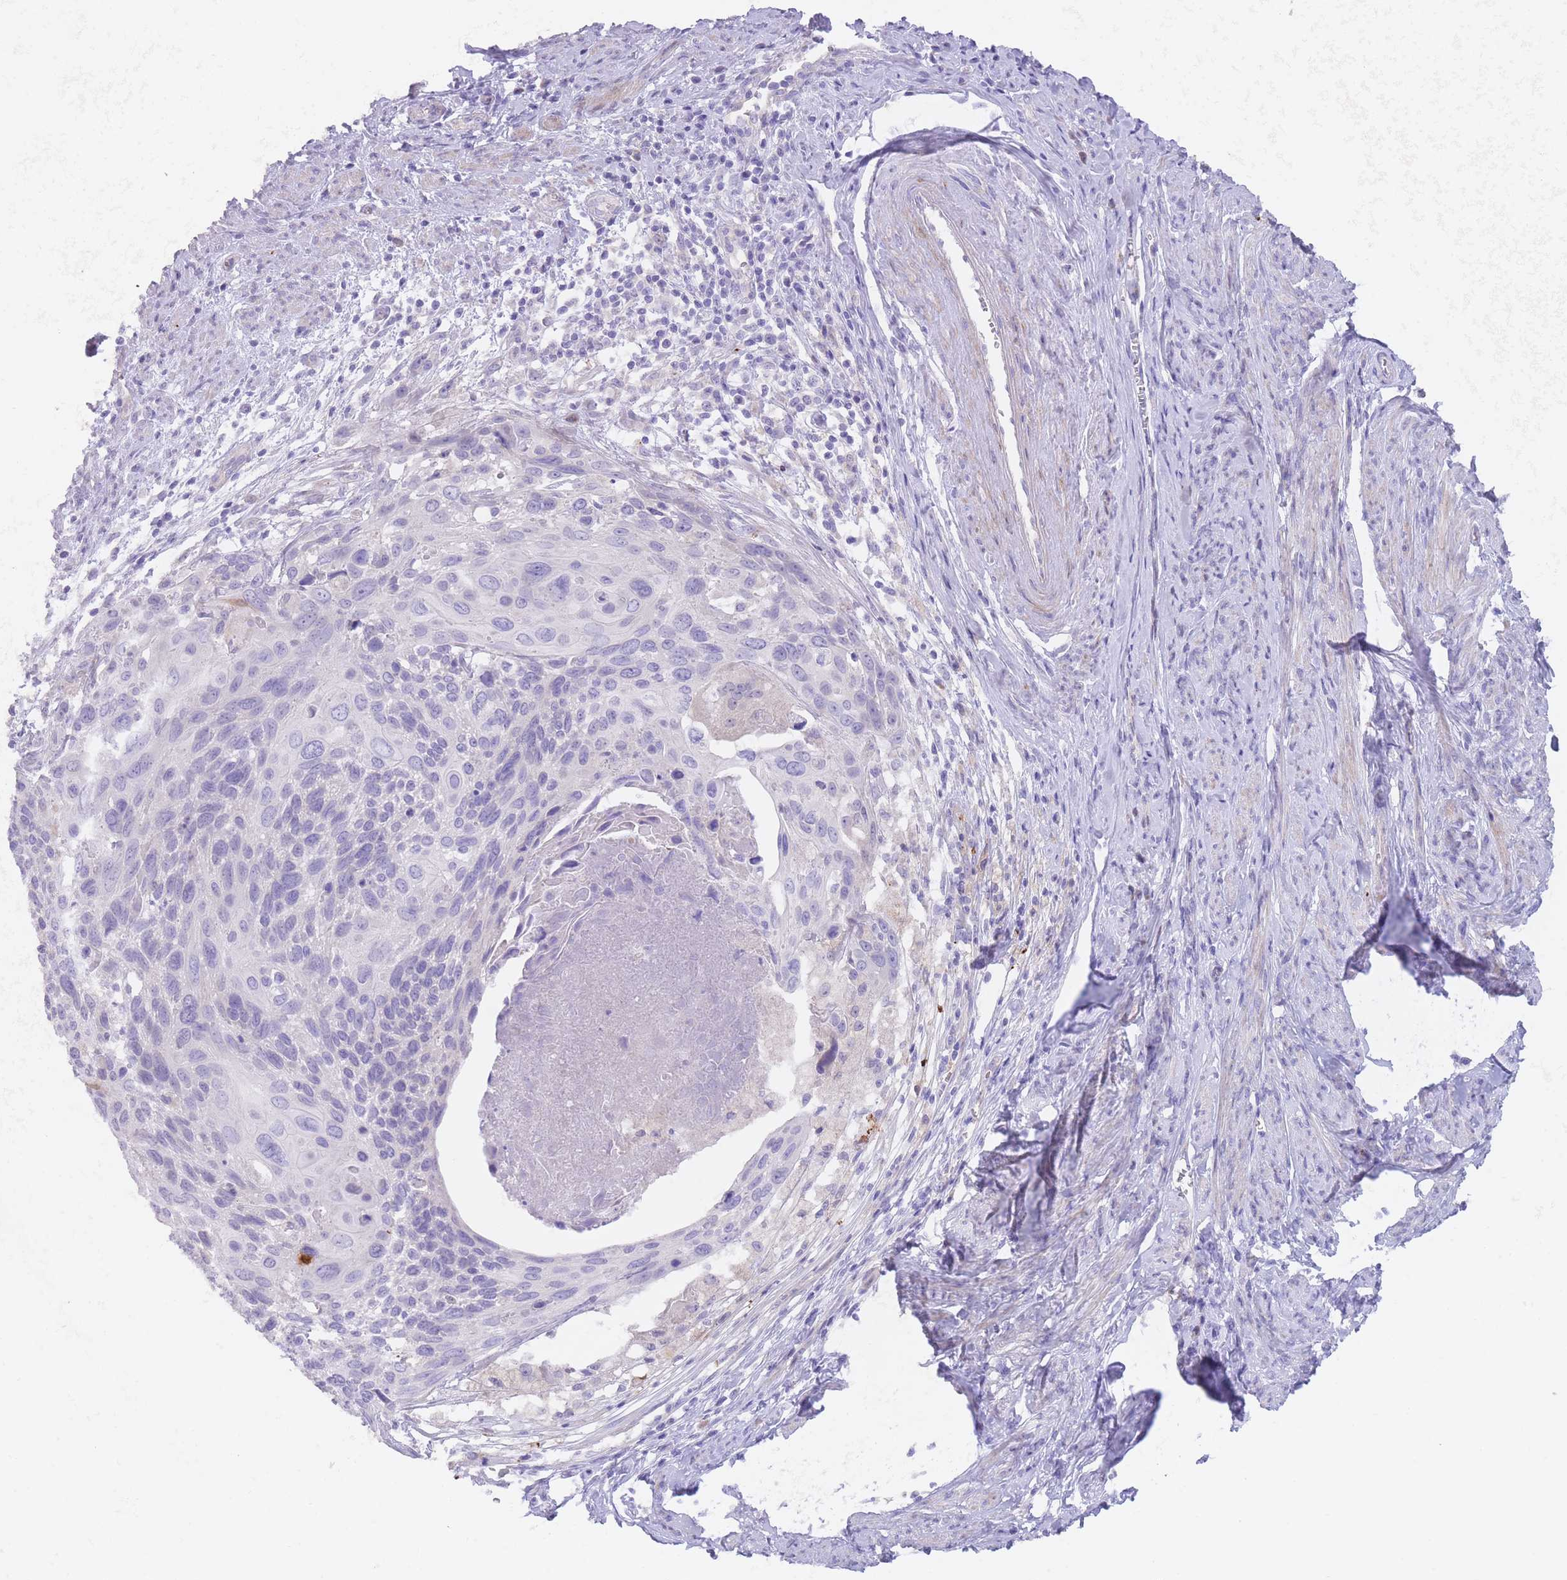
{"staining": {"intensity": "negative", "quantity": "none", "location": "none"}, "tissue": "cervical cancer", "cell_type": "Tumor cells", "image_type": "cancer", "snomed": [{"axis": "morphology", "description": "Squamous cell carcinoma, NOS"}, {"axis": "topography", "description": "Cervix"}], "caption": "Immunohistochemical staining of human cervical cancer (squamous cell carcinoma) exhibits no significant positivity in tumor cells.", "gene": "QTRT1", "patient": {"sex": "female", "age": 80}}